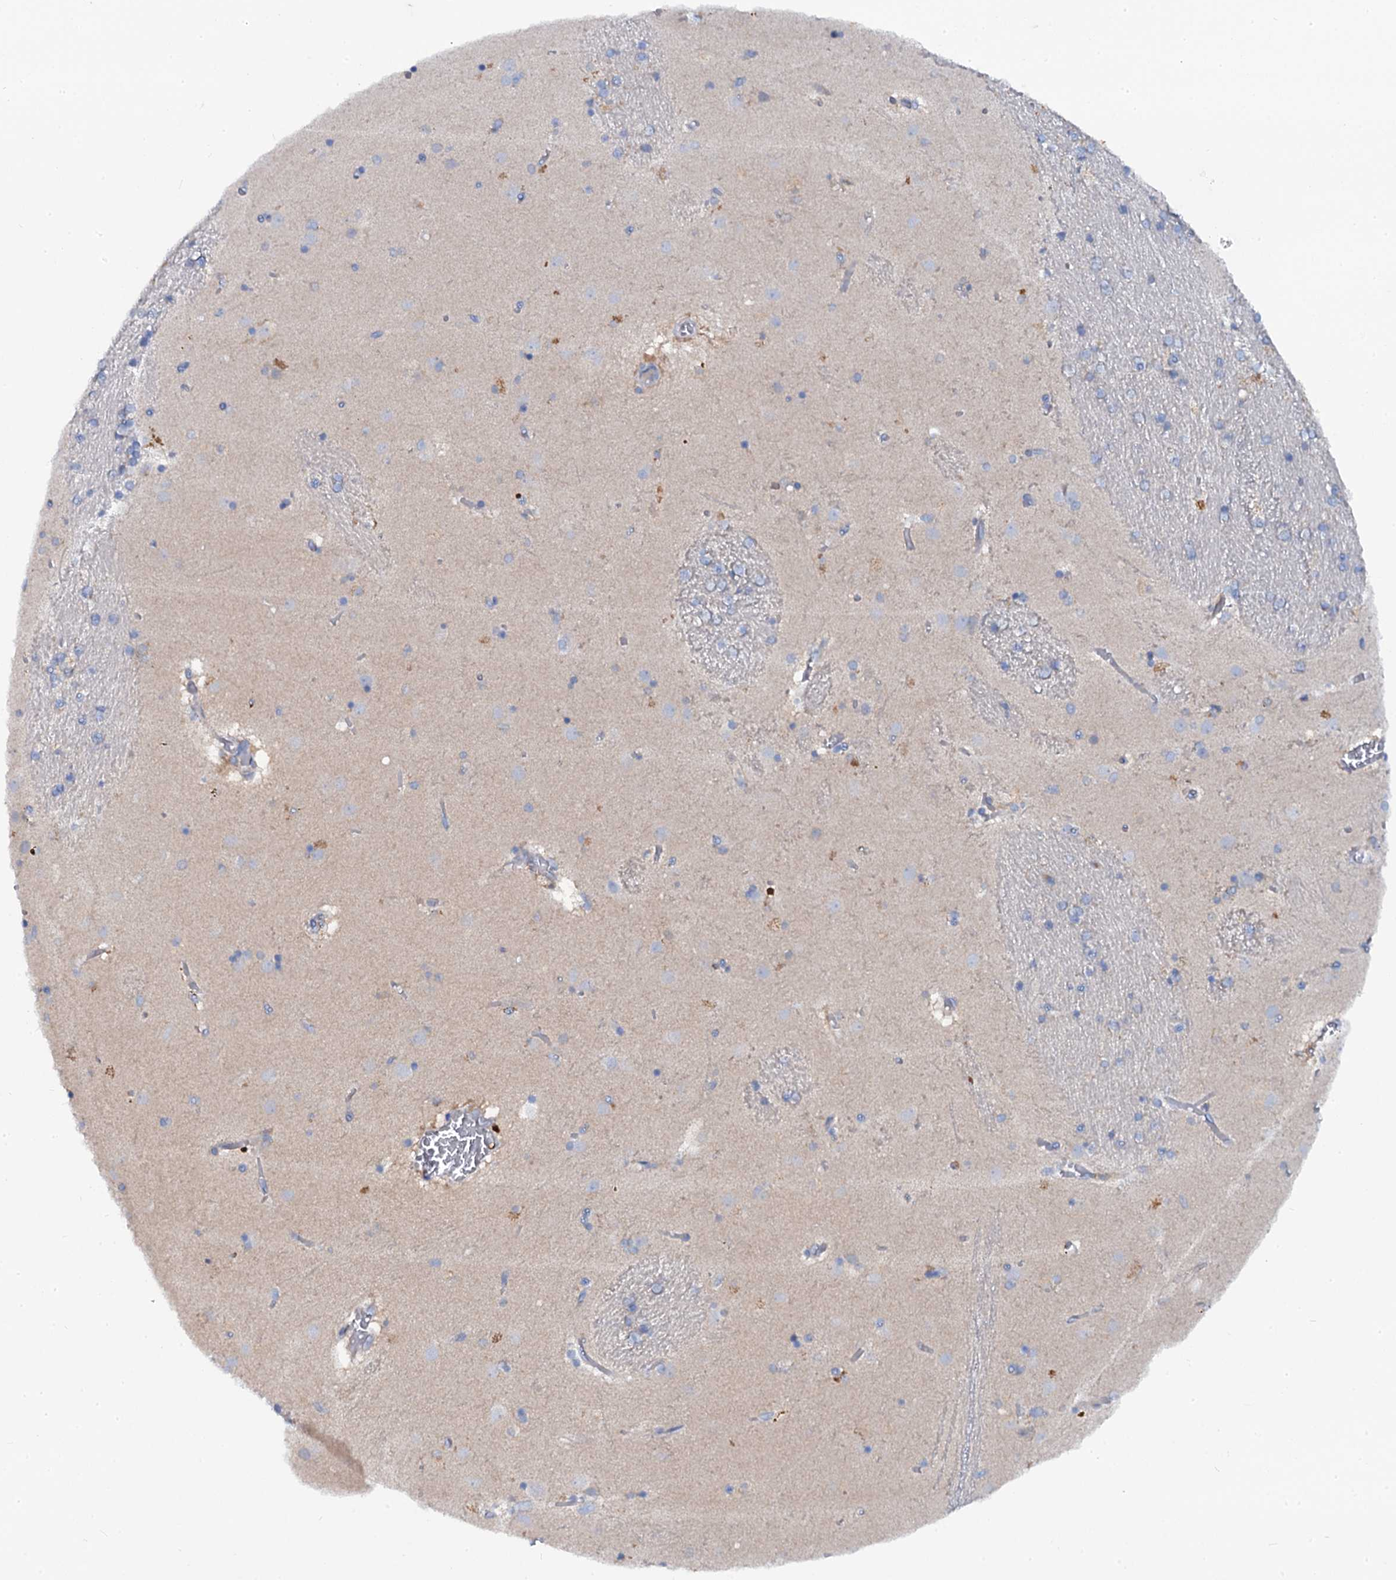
{"staining": {"intensity": "negative", "quantity": "none", "location": "none"}, "tissue": "caudate", "cell_type": "Glial cells", "image_type": "normal", "snomed": [{"axis": "morphology", "description": "Normal tissue, NOS"}, {"axis": "topography", "description": "Lateral ventricle wall"}], "caption": "A histopathology image of caudate stained for a protein reveals no brown staining in glial cells. (Immunohistochemistry, brightfield microscopy, high magnification).", "gene": "OTOL1", "patient": {"sex": "male", "age": 70}}